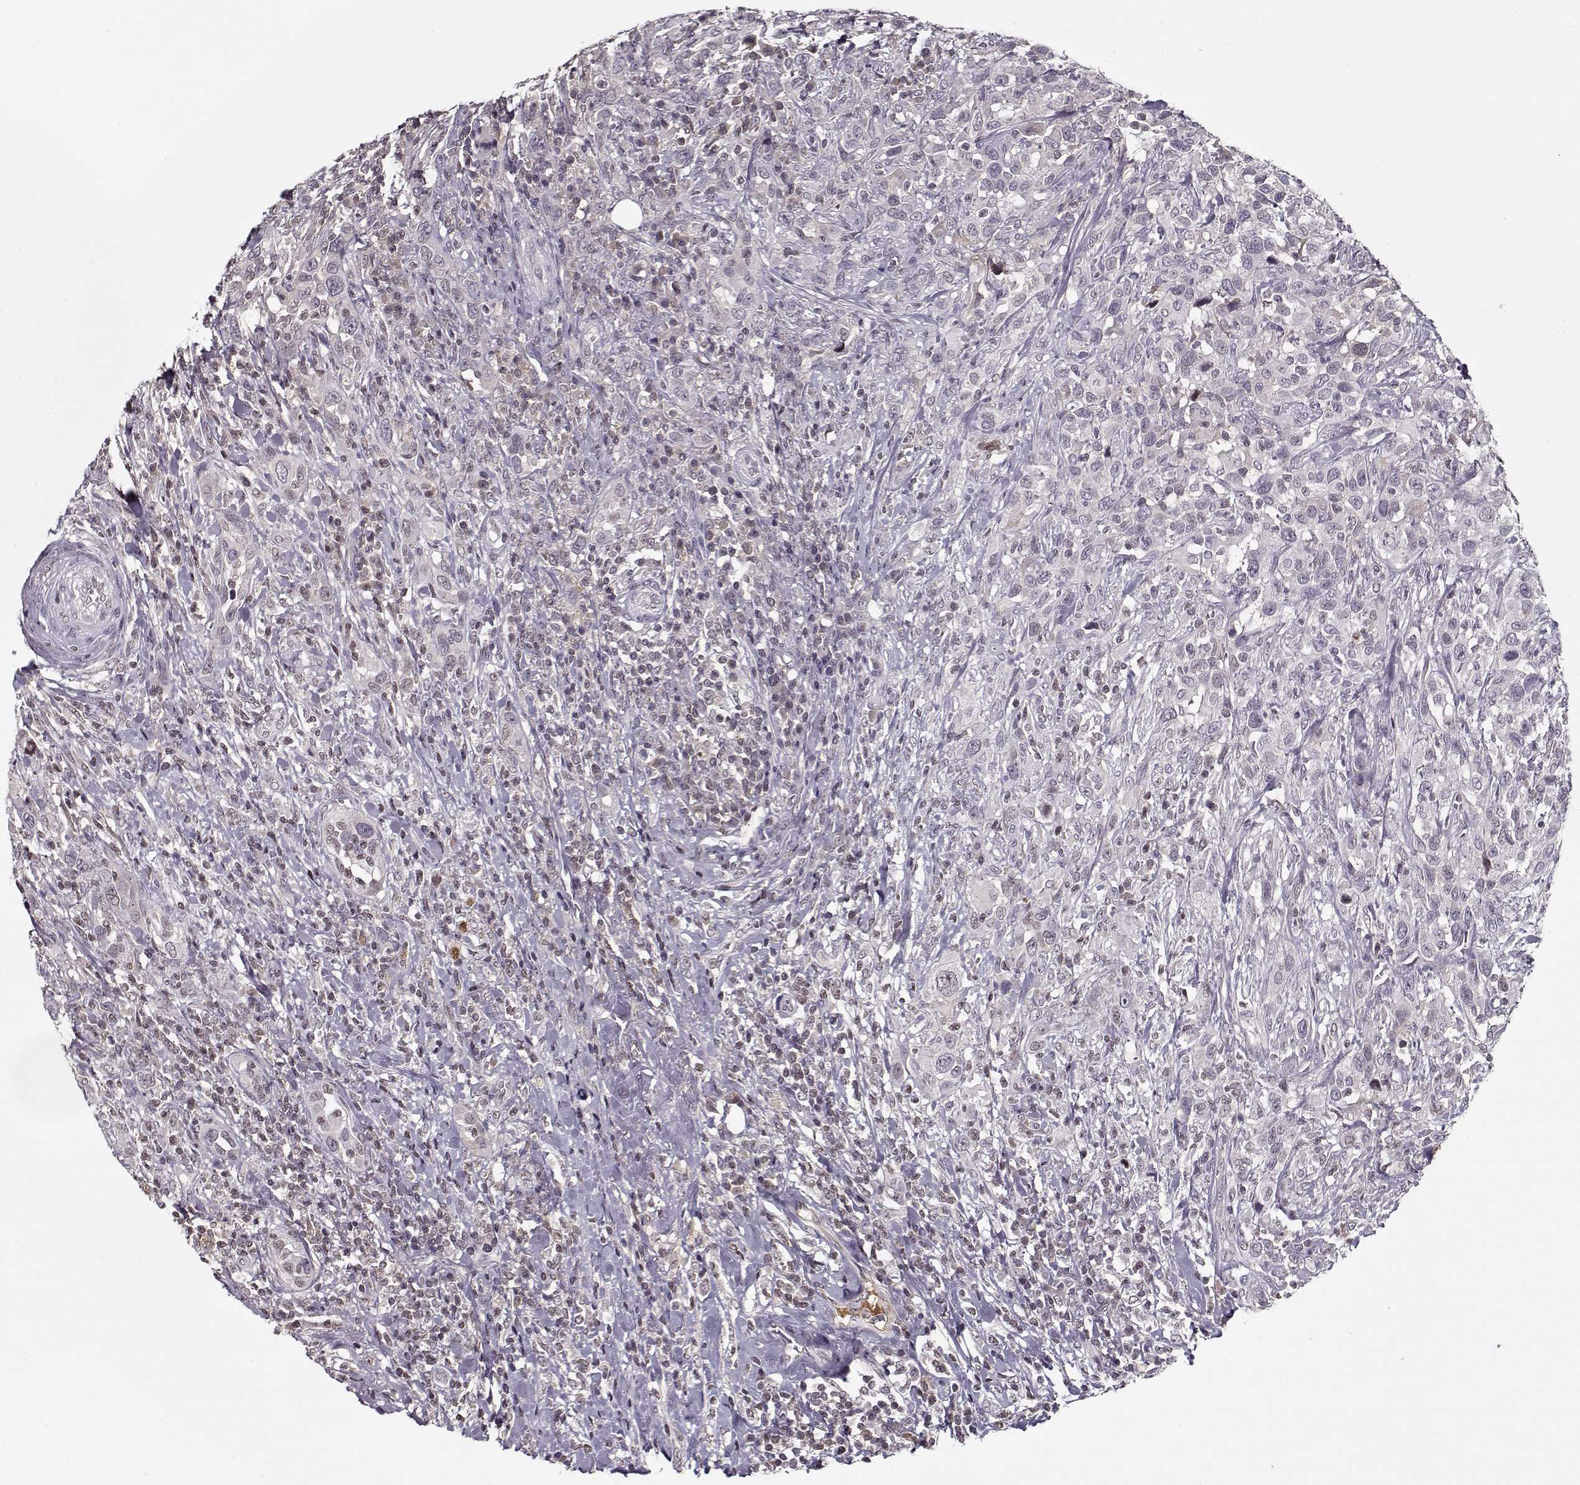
{"staining": {"intensity": "negative", "quantity": "none", "location": "none"}, "tissue": "urothelial cancer", "cell_type": "Tumor cells", "image_type": "cancer", "snomed": [{"axis": "morphology", "description": "Urothelial carcinoma, NOS"}, {"axis": "morphology", "description": "Urothelial carcinoma, High grade"}, {"axis": "topography", "description": "Urinary bladder"}], "caption": "A micrograph of transitional cell carcinoma stained for a protein displays no brown staining in tumor cells.", "gene": "AFM", "patient": {"sex": "female", "age": 64}}